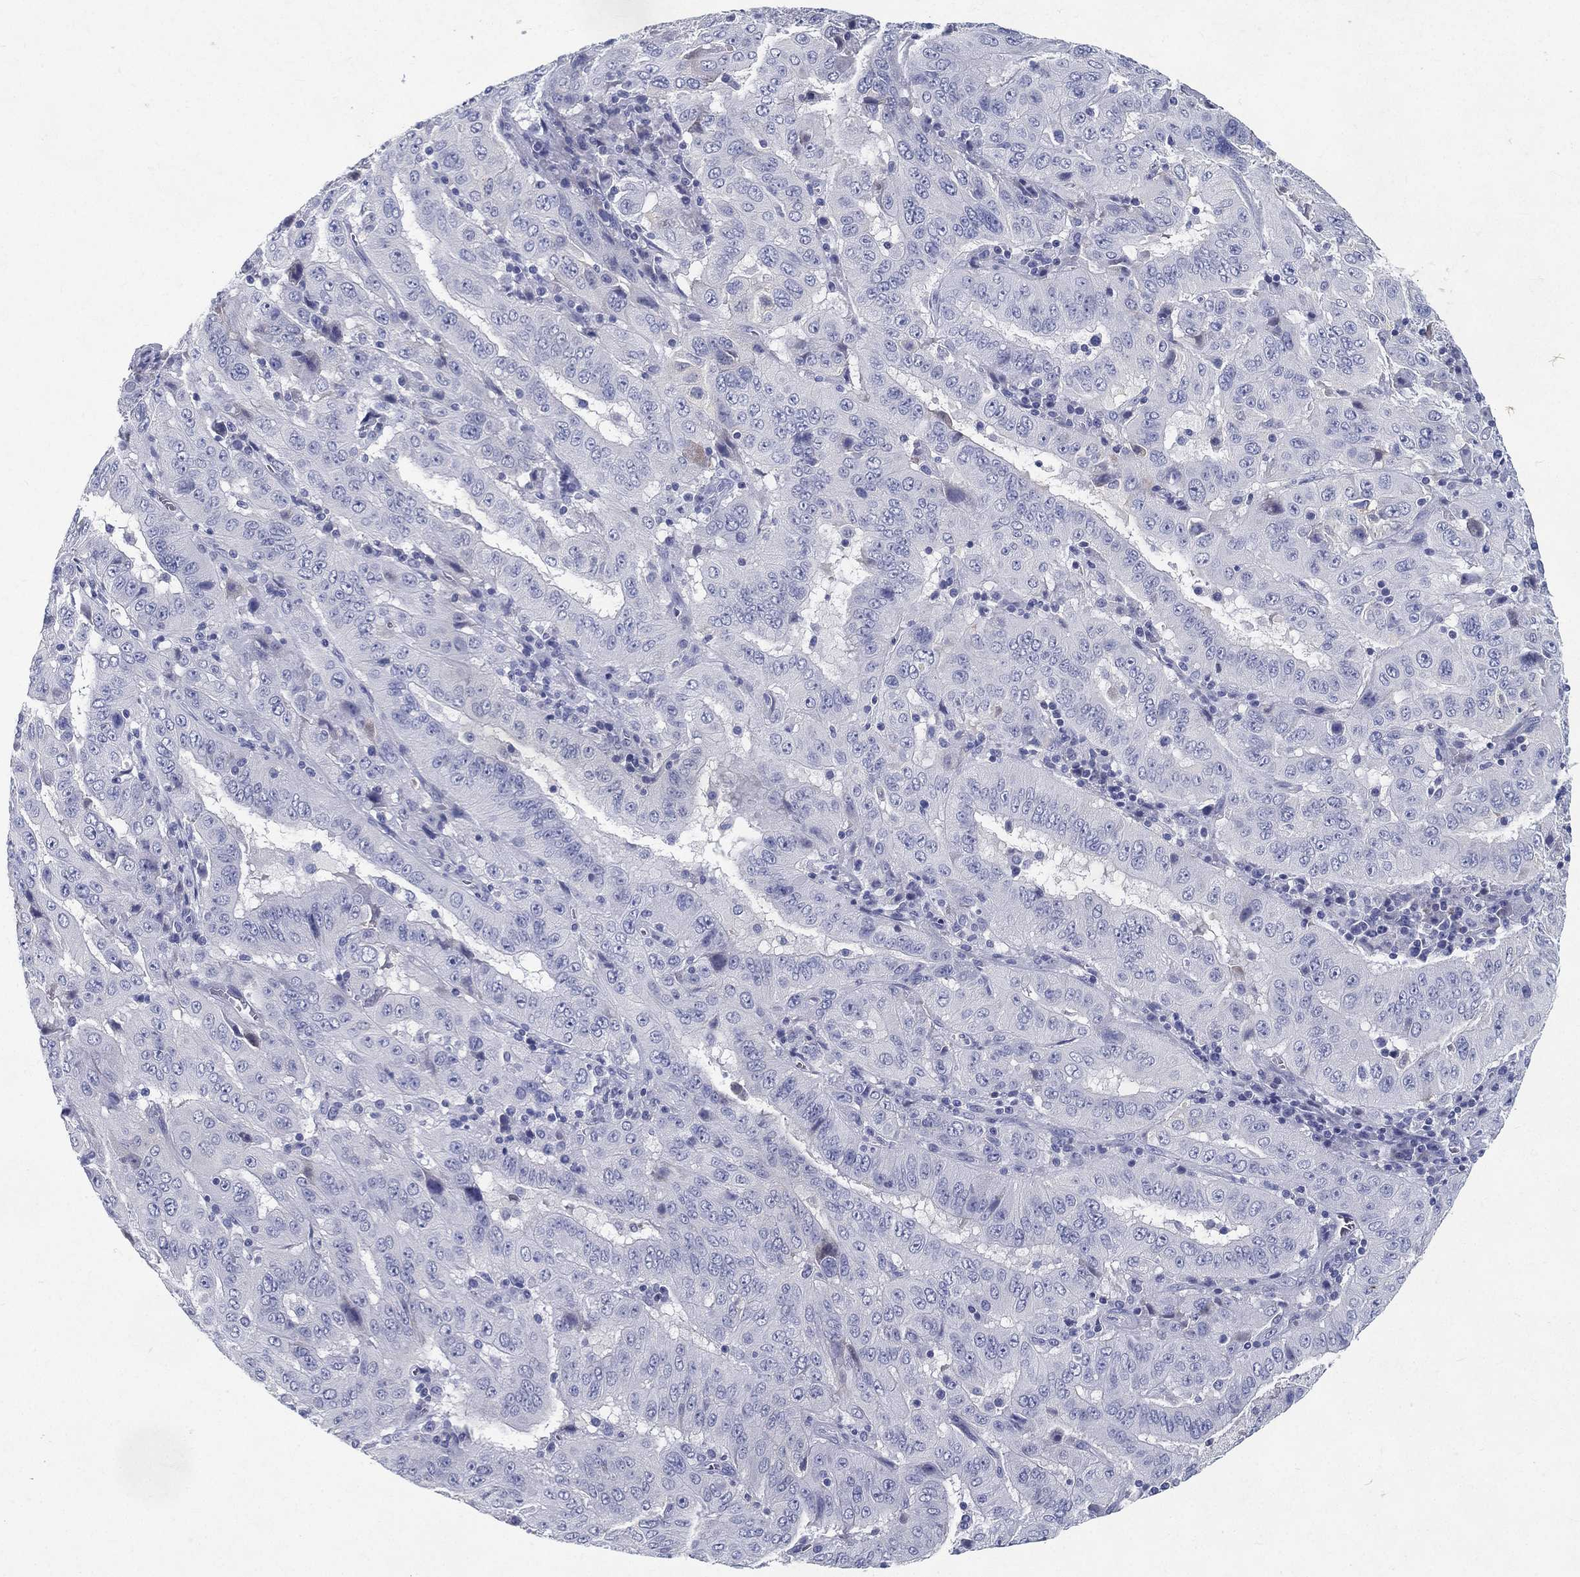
{"staining": {"intensity": "negative", "quantity": "none", "location": "none"}, "tissue": "pancreatic cancer", "cell_type": "Tumor cells", "image_type": "cancer", "snomed": [{"axis": "morphology", "description": "Adenocarcinoma, NOS"}, {"axis": "topography", "description": "Pancreas"}], "caption": "This is a histopathology image of immunohistochemistry (IHC) staining of adenocarcinoma (pancreatic), which shows no expression in tumor cells.", "gene": "RGS13", "patient": {"sex": "male", "age": 63}}